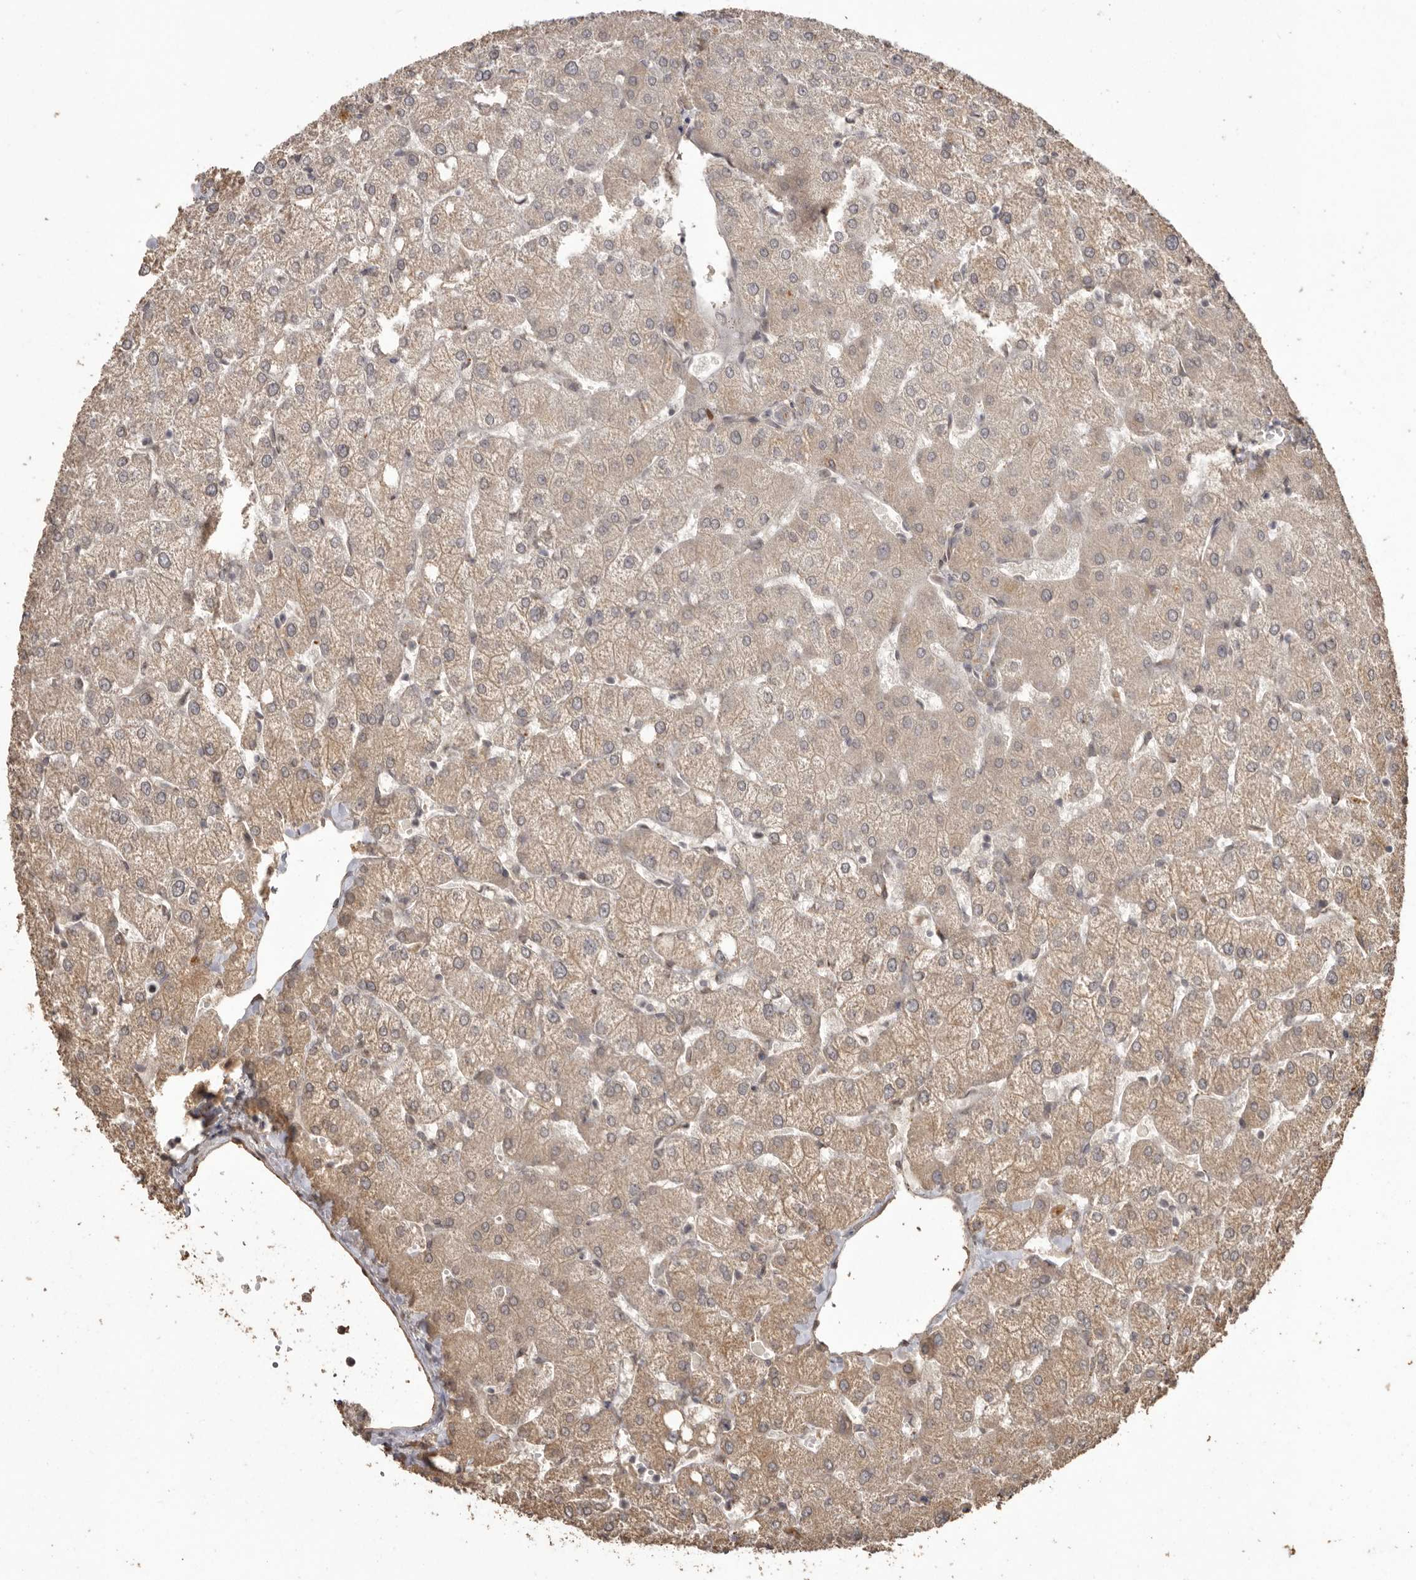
{"staining": {"intensity": "weak", "quantity": ">75%", "location": "cytoplasmic/membranous"}, "tissue": "liver", "cell_type": "Cholangiocytes", "image_type": "normal", "snomed": [{"axis": "morphology", "description": "Normal tissue, NOS"}, {"axis": "topography", "description": "Liver"}], "caption": "Protein staining by immunohistochemistry displays weak cytoplasmic/membranous expression in about >75% of cholangiocytes in benign liver.", "gene": "NUP43", "patient": {"sex": "female", "age": 54}}